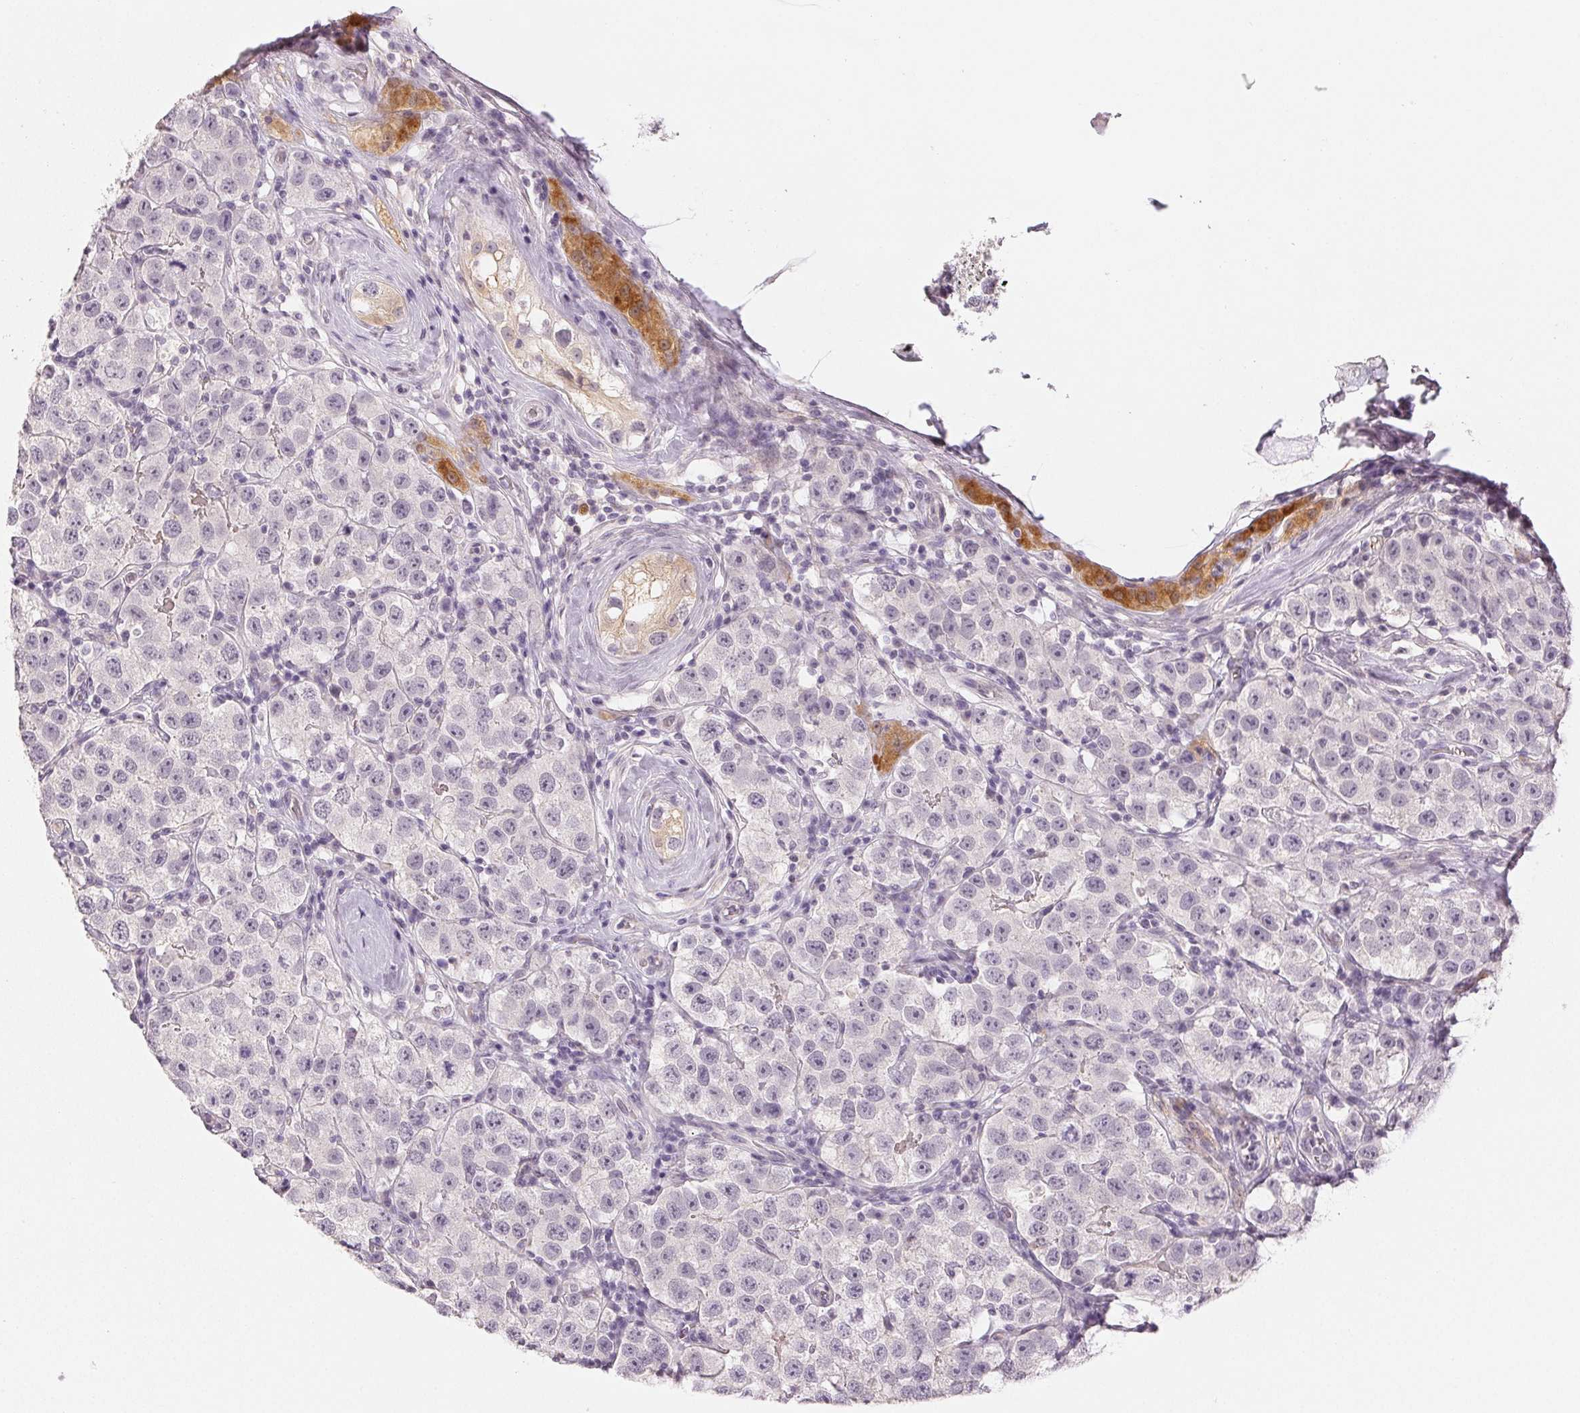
{"staining": {"intensity": "negative", "quantity": "none", "location": "none"}, "tissue": "testis cancer", "cell_type": "Tumor cells", "image_type": "cancer", "snomed": [{"axis": "morphology", "description": "Seminoma, NOS"}, {"axis": "topography", "description": "Testis"}], "caption": "Tumor cells show no significant protein expression in testis seminoma.", "gene": "MAP1LC3A", "patient": {"sex": "male", "age": 34}}